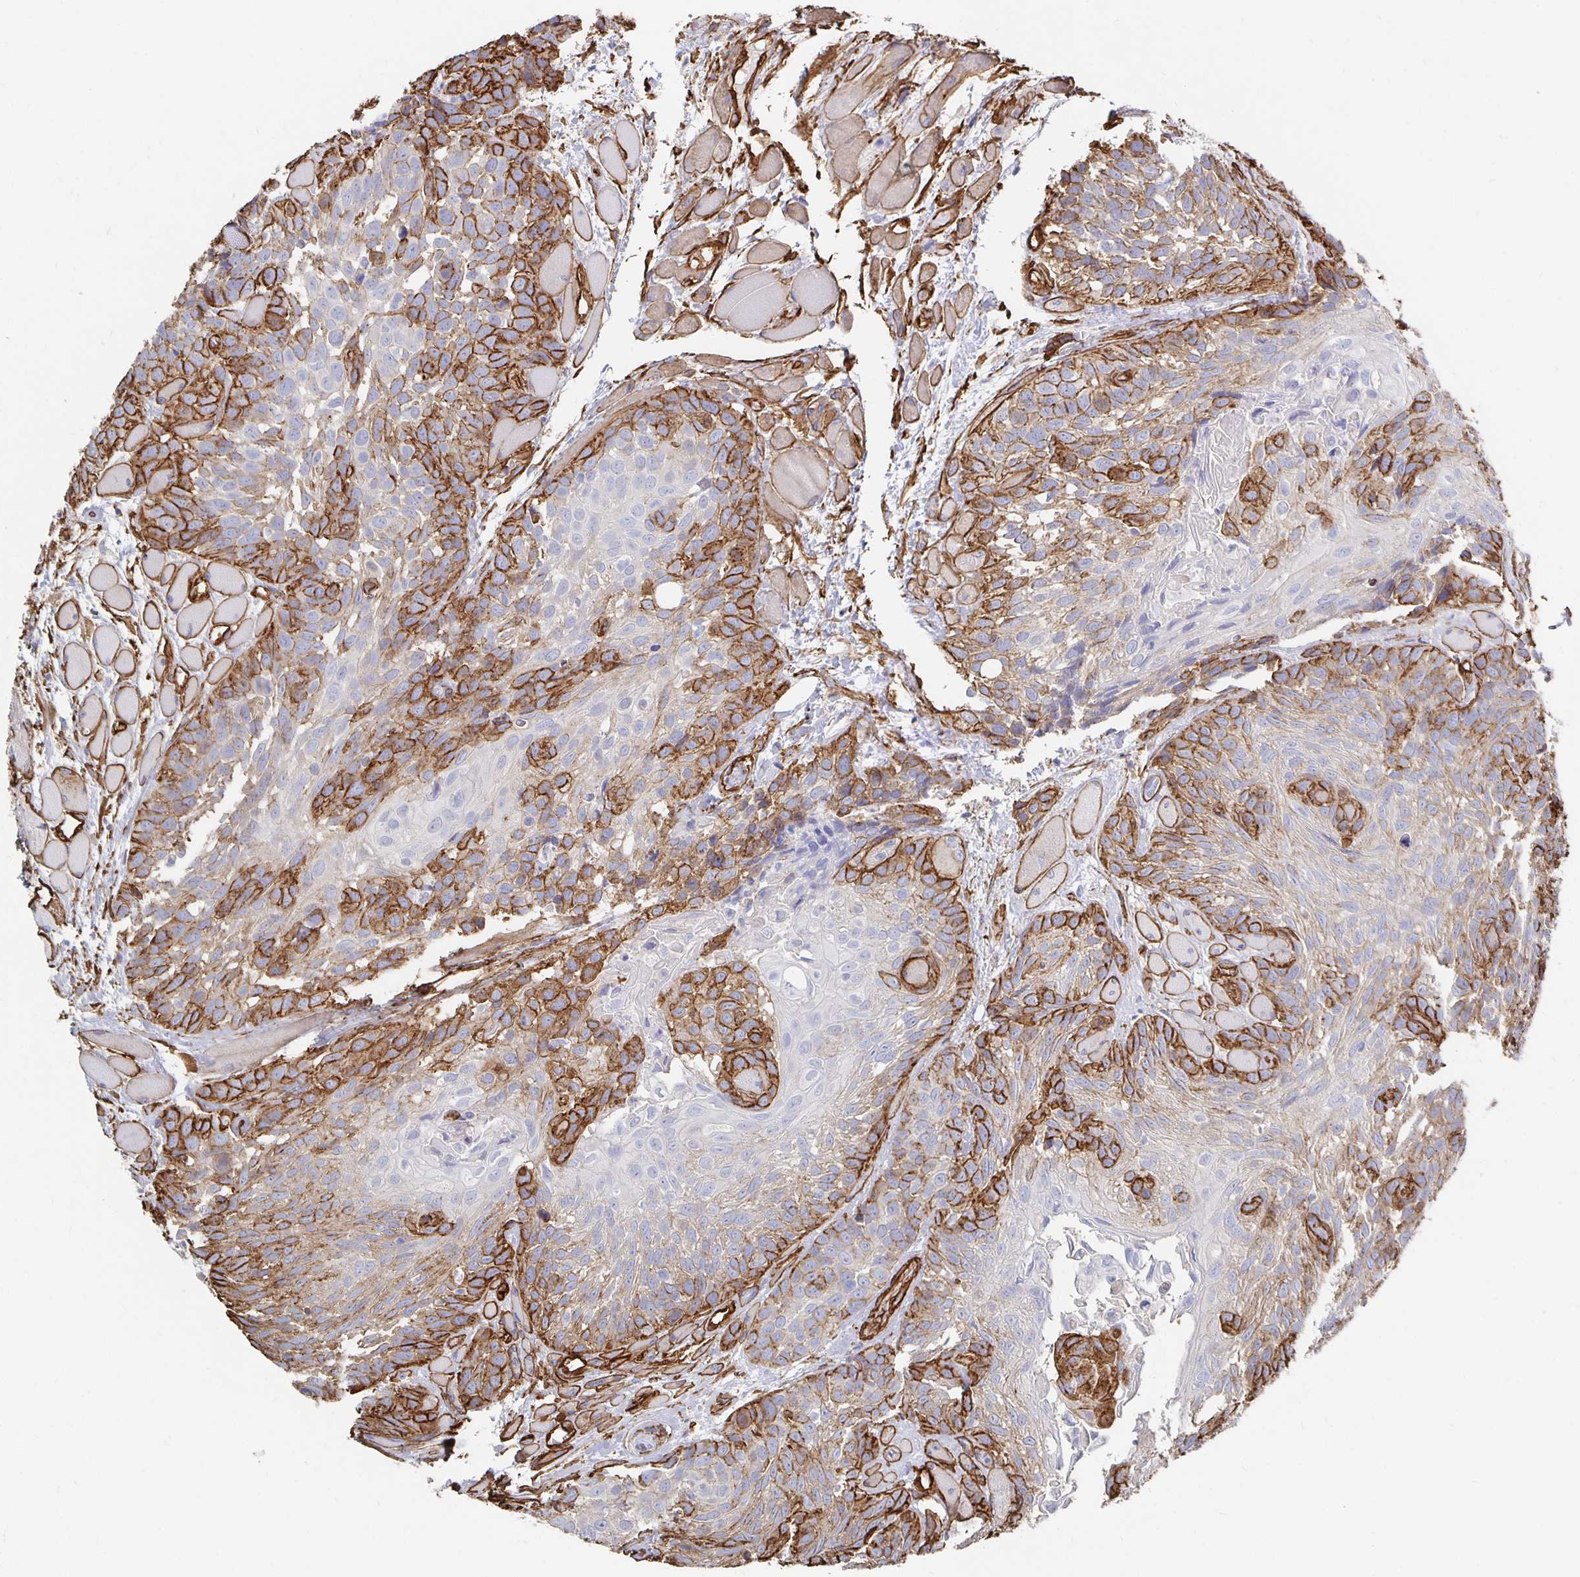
{"staining": {"intensity": "strong", "quantity": "25%-75%", "location": "cytoplasmic/membranous"}, "tissue": "head and neck cancer", "cell_type": "Tumor cells", "image_type": "cancer", "snomed": [{"axis": "morphology", "description": "Squamous cell carcinoma, NOS"}, {"axis": "topography", "description": "Head-Neck"}], "caption": "Tumor cells demonstrate strong cytoplasmic/membranous positivity in approximately 25%-75% of cells in squamous cell carcinoma (head and neck). Ihc stains the protein of interest in brown and the nuclei are stained blue.", "gene": "VIPR2", "patient": {"sex": "female", "age": 50}}